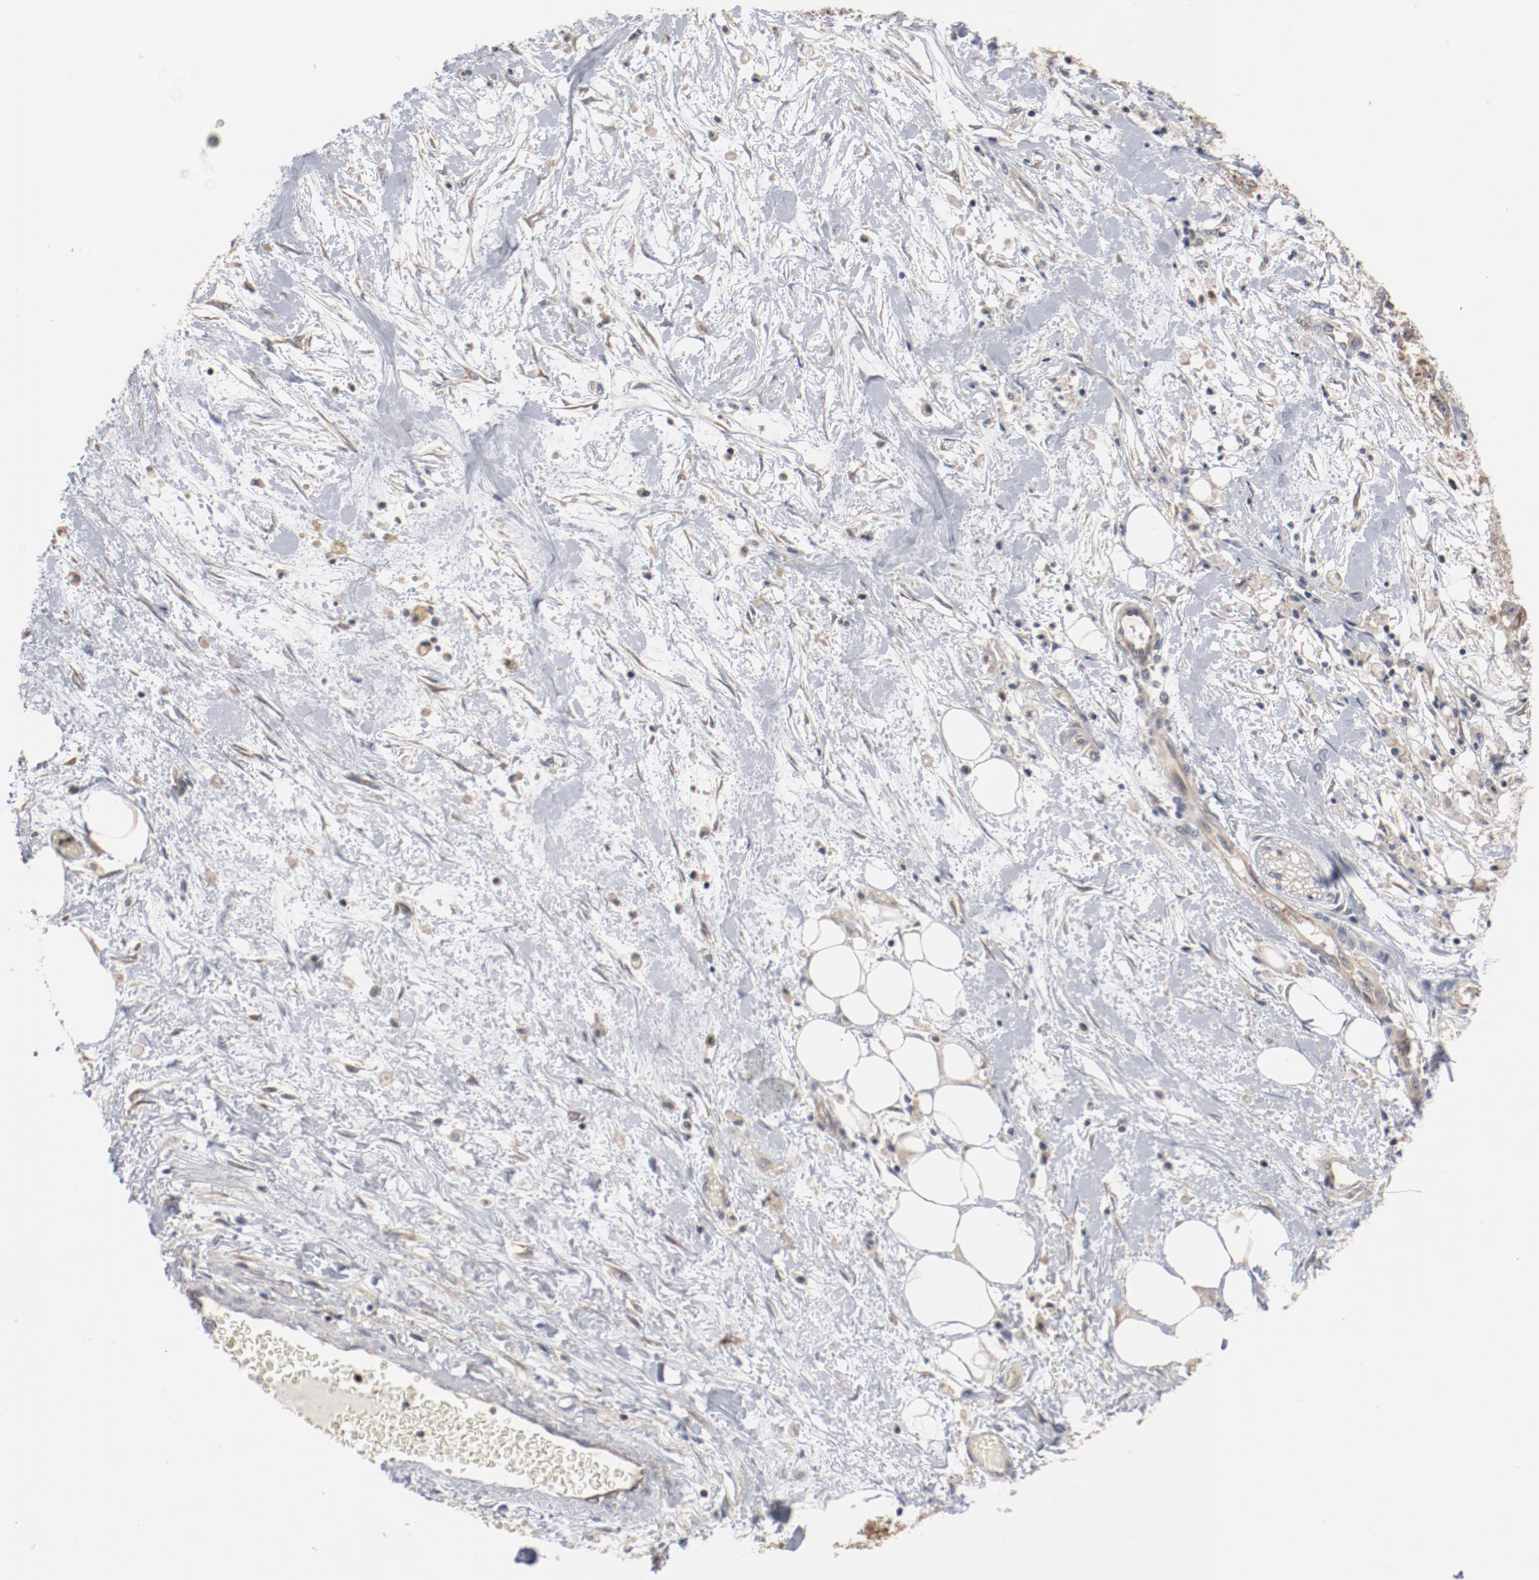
{"staining": {"intensity": "weak", "quantity": ">75%", "location": "cytoplasmic/membranous"}, "tissue": "pancreatic cancer", "cell_type": "Tumor cells", "image_type": "cancer", "snomed": [{"axis": "morphology", "description": "Adenocarcinoma, NOS"}, {"axis": "topography", "description": "Pancreas"}], "caption": "Immunohistochemical staining of human pancreatic cancer (adenocarcinoma) exhibits weak cytoplasmic/membranous protein expression in about >75% of tumor cells. Using DAB (3,3'-diaminobenzidine) (brown) and hematoxylin (blue) stains, captured at high magnification using brightfield microscopy.", "gene": "RNASE11", "patient": {"sex": "male", "age": 79}}